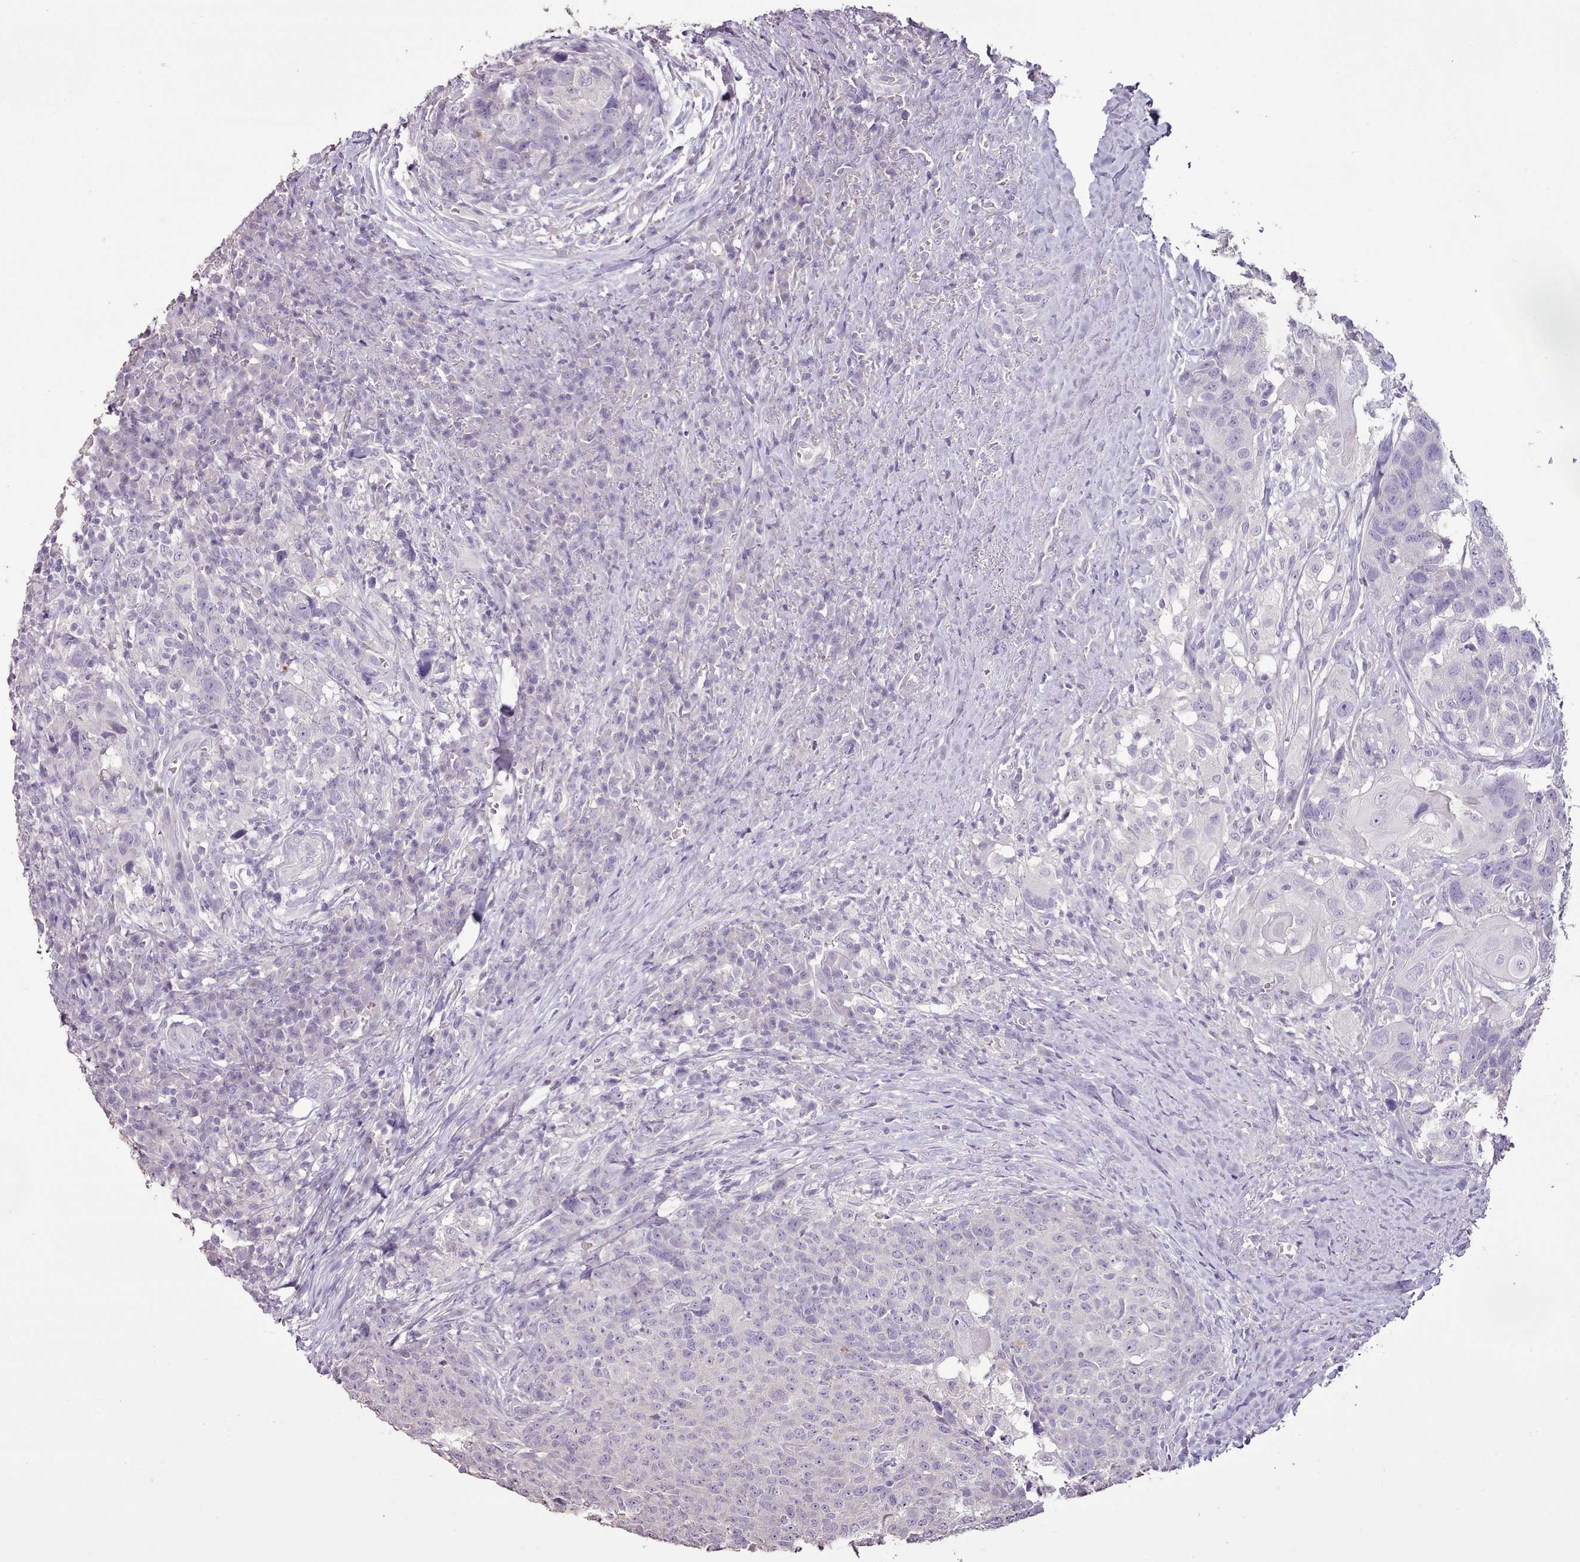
{"staining": {"intensity": "negative", "quantity": "none", "location": "none"}, "tissue": "head and neck cancer", "cell_type": "Tumor cells", "image_type": "cancer", "snomed": [{"axis": "morphology", "description": "Squamous cell carcinoma, NOS"}, {"axis": "topography", "description": "Head-Neck"}], "caption": "High power microscopy image of an IHC micrograph of head and neck cancer (squamous cell carcinoma), revealing no significant positivity in tumor cells. (DAB (3,3'-diaminobenzidine) immunohistochemistry (IHC) with hematoxylin counter stain).", "gene": "BLOC1S2", "patient": {"sex": "male", "age": 66}}